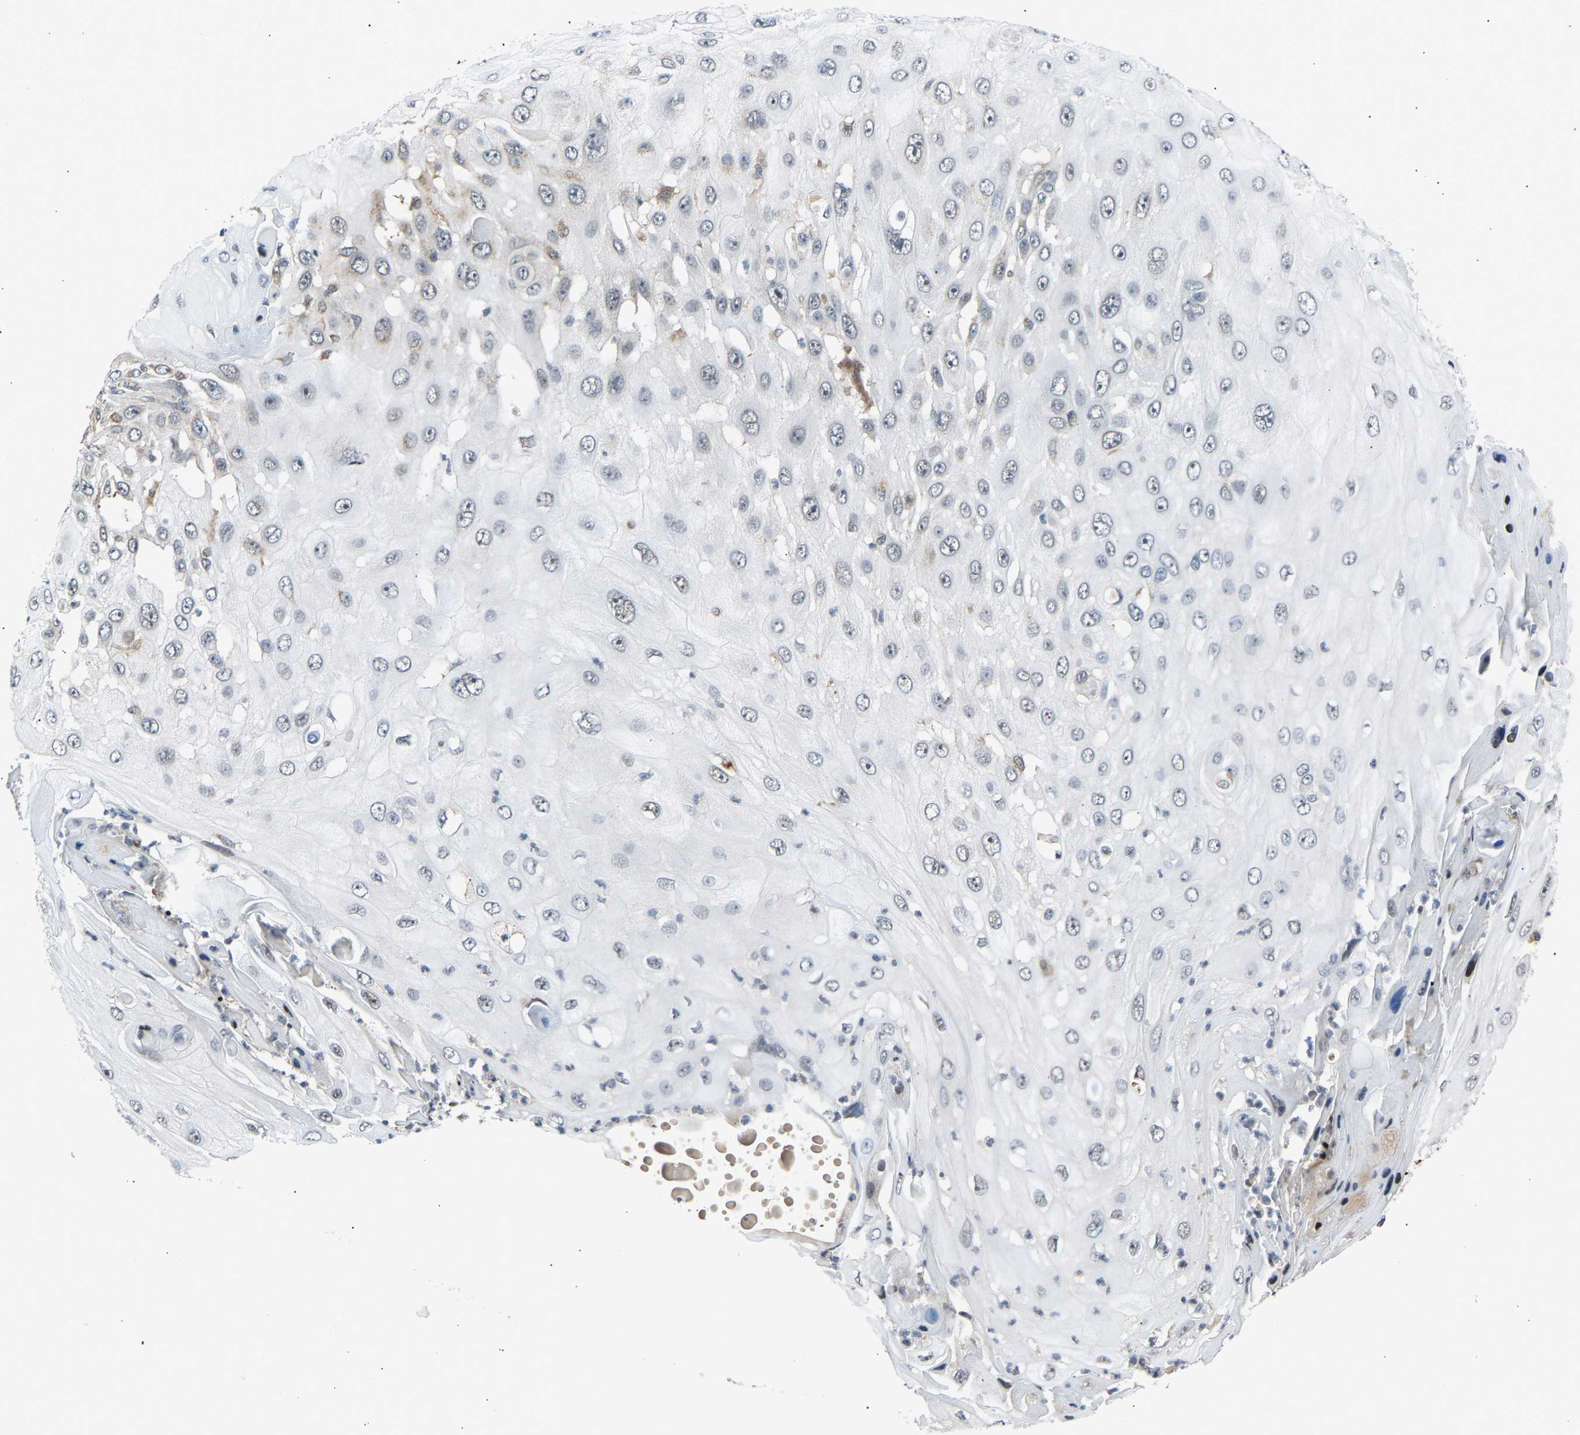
{"staining": {"intensity": "negative", "quantity": "none", "location": "none"}, "tissue": "skin cancer", "cell_type": "Tumor cells", "image_type": "cancer", "snomed": [{"axis": "morphology", "description": "Squamous cell carcinoma, NOS"}, {"axis": "topography", "description": "Skin"}], "caption": "Immunohistochemistry (IHC) histopathology image of skin cancer (squamous cell carcinoma) stained for a protein (brown), which reveals no positivity in tumor cells.", "gene": "SLIRP", "patient": {"sex": "female", "age": 44}}